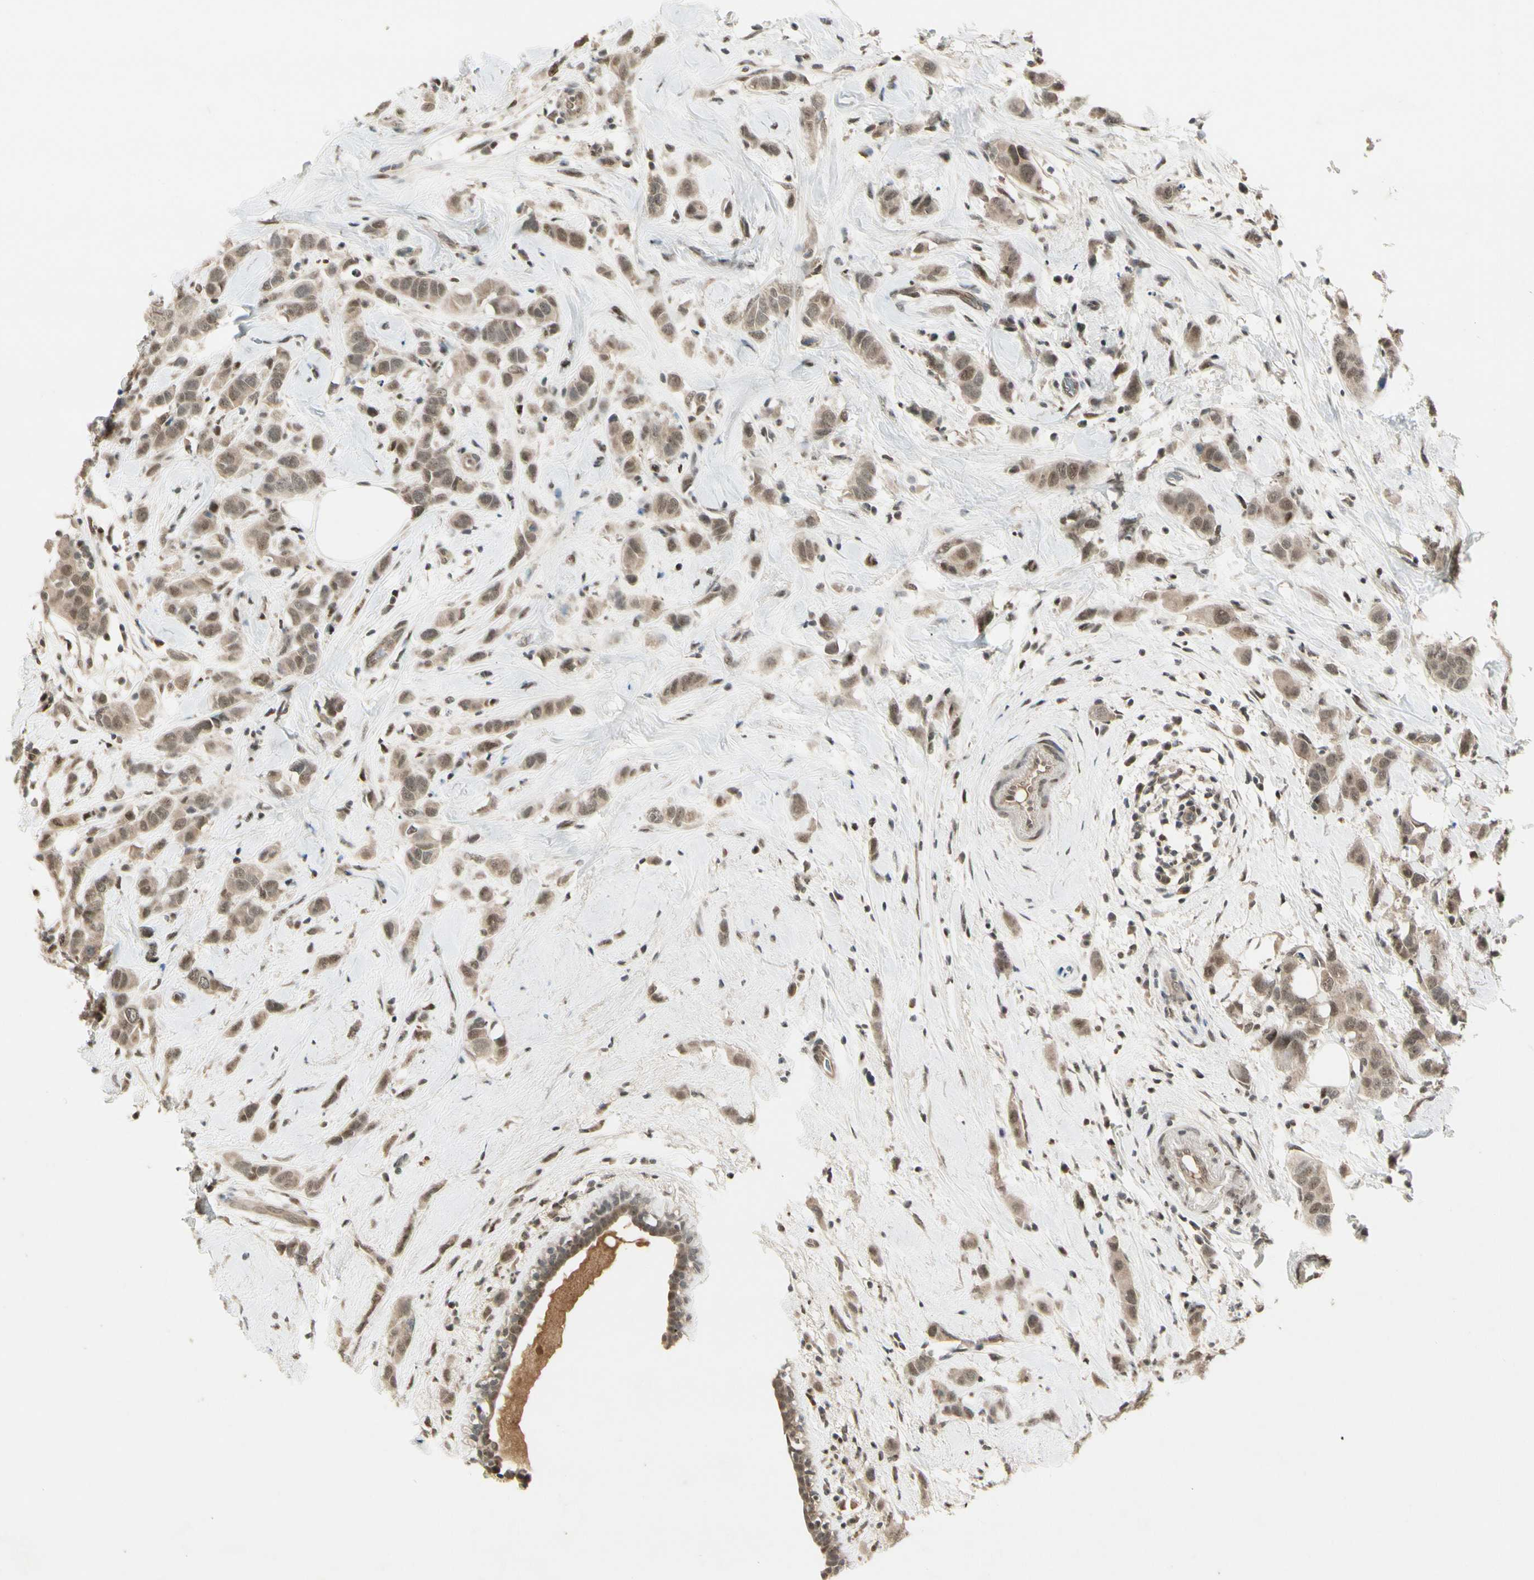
{"staining": {"intensity": "weak", "quantity": ">75%", "location": "cytoplasmic/membranous,nuclear"}, "tissue": "breast cancer", "cell_type": "Tumor cells", "image_type": "cancer", "snomed": [{"axis": "morphology", "description": "Normal tissue, NOS"}, {"axis": "morphology", "description": "Duct carcinoma"}, {"axis": "topography", "description": "Breast"}], "caption": "DAB immunohistochemical staining of breast infiltrating ductal carcinoma exhibits weak cytoplasmic/membranous and nuclear protein positivity in about >75% of tumor cells.", "gene": "CDK11A", "patient": {"sex": "female", "age": 50}}